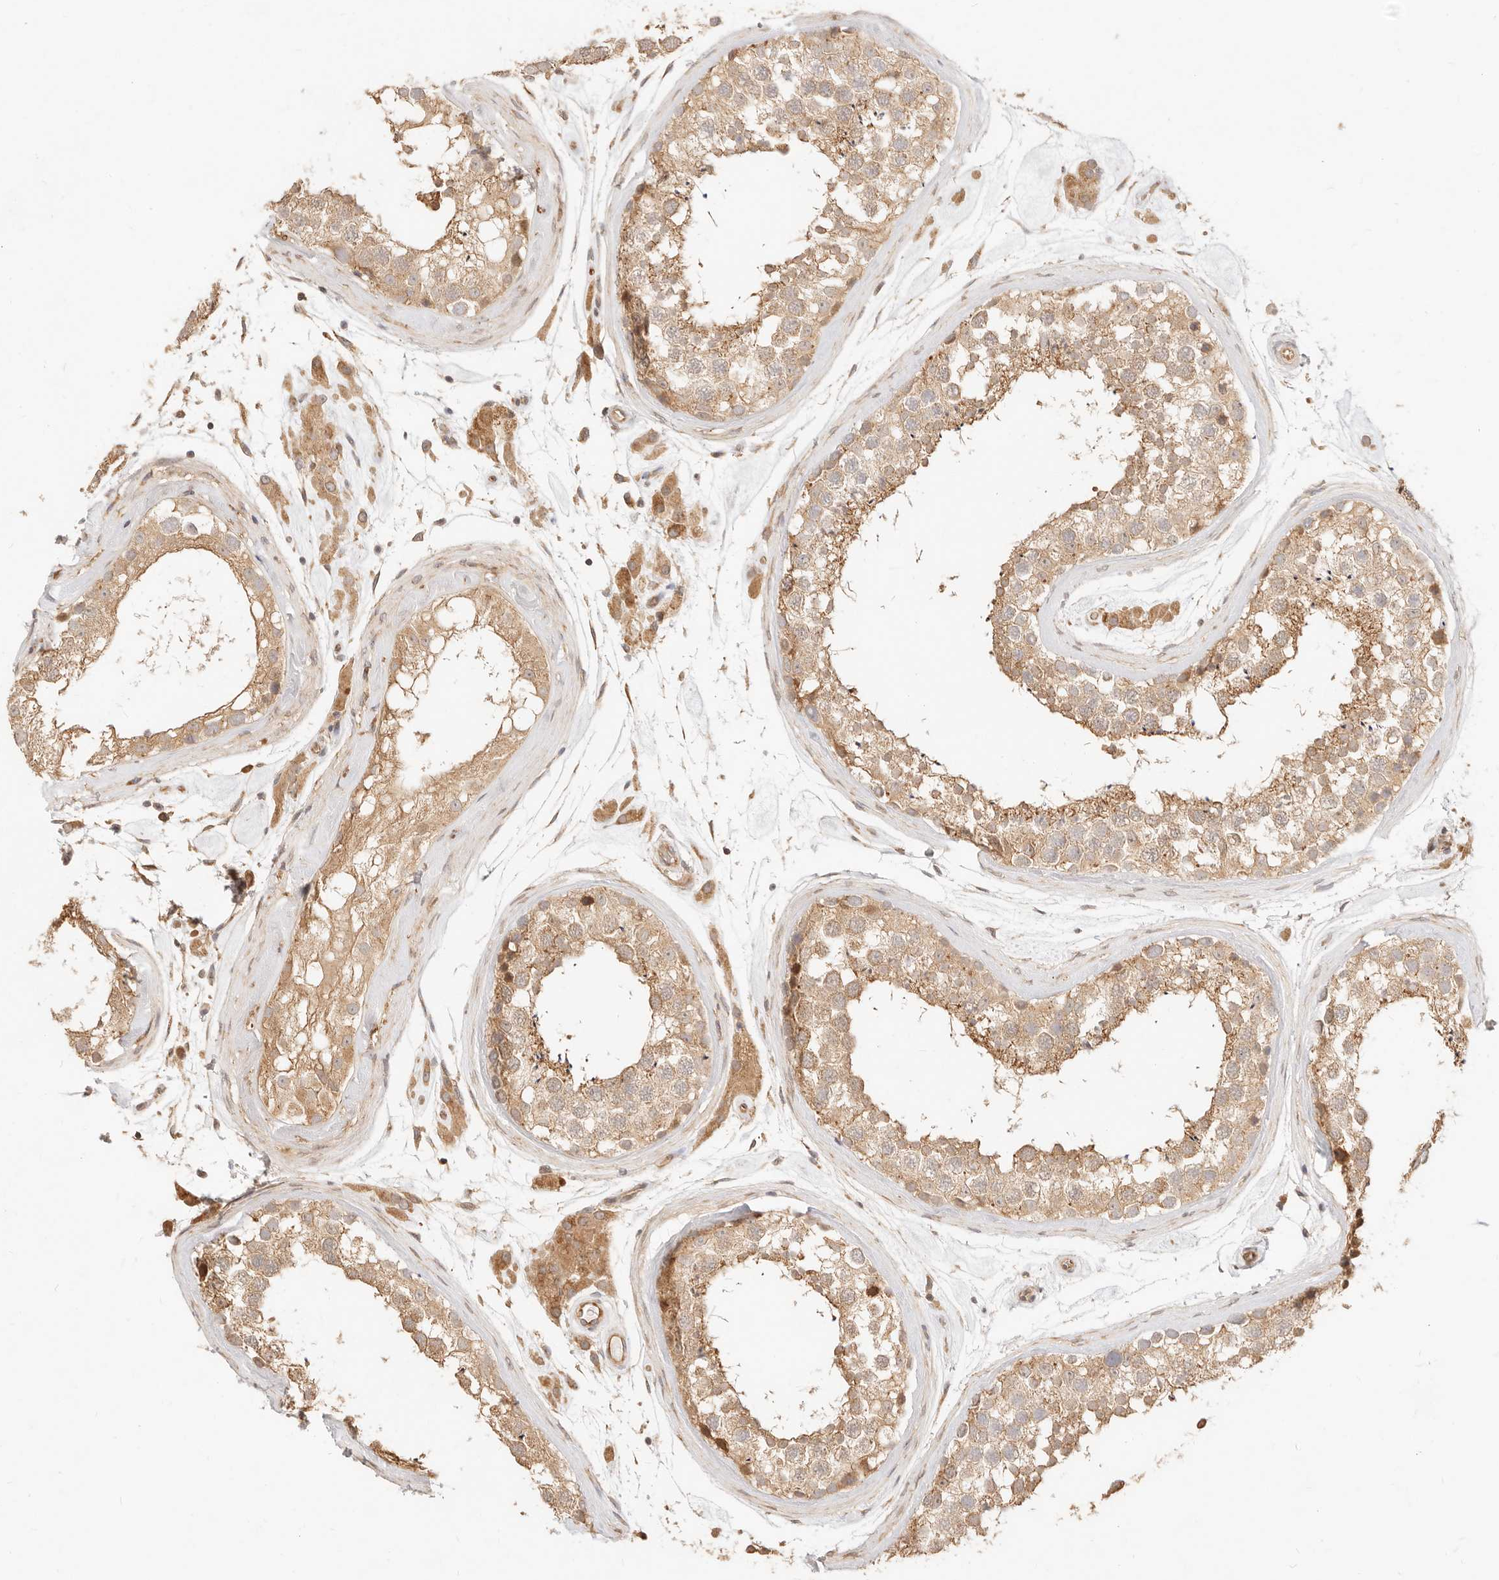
{"staining": {"intensity": "moderate", "quantity": ">75%", "location": "cytoplasmic/membranous"}, "tissue": "testis", "cell_type": "Cells in seminiferous ducts", "image_type": "normal", "snomed": [{"axis": "morphology", "description": "Normal tissue, NOS"}, {"axis": "topography", "description": "Testis"}], "caption": "Immunohistochemical staining of normal testis exhibits >75% levels of moderate cytoplasmic/membranous protein positivity in approximately >75% of cells in seminiferous ducts. (DAB = brown stain, brightfield microscopy at high magnification).", "gene": "UBXN10", "patient": {"sex": "male", "age": 46}}